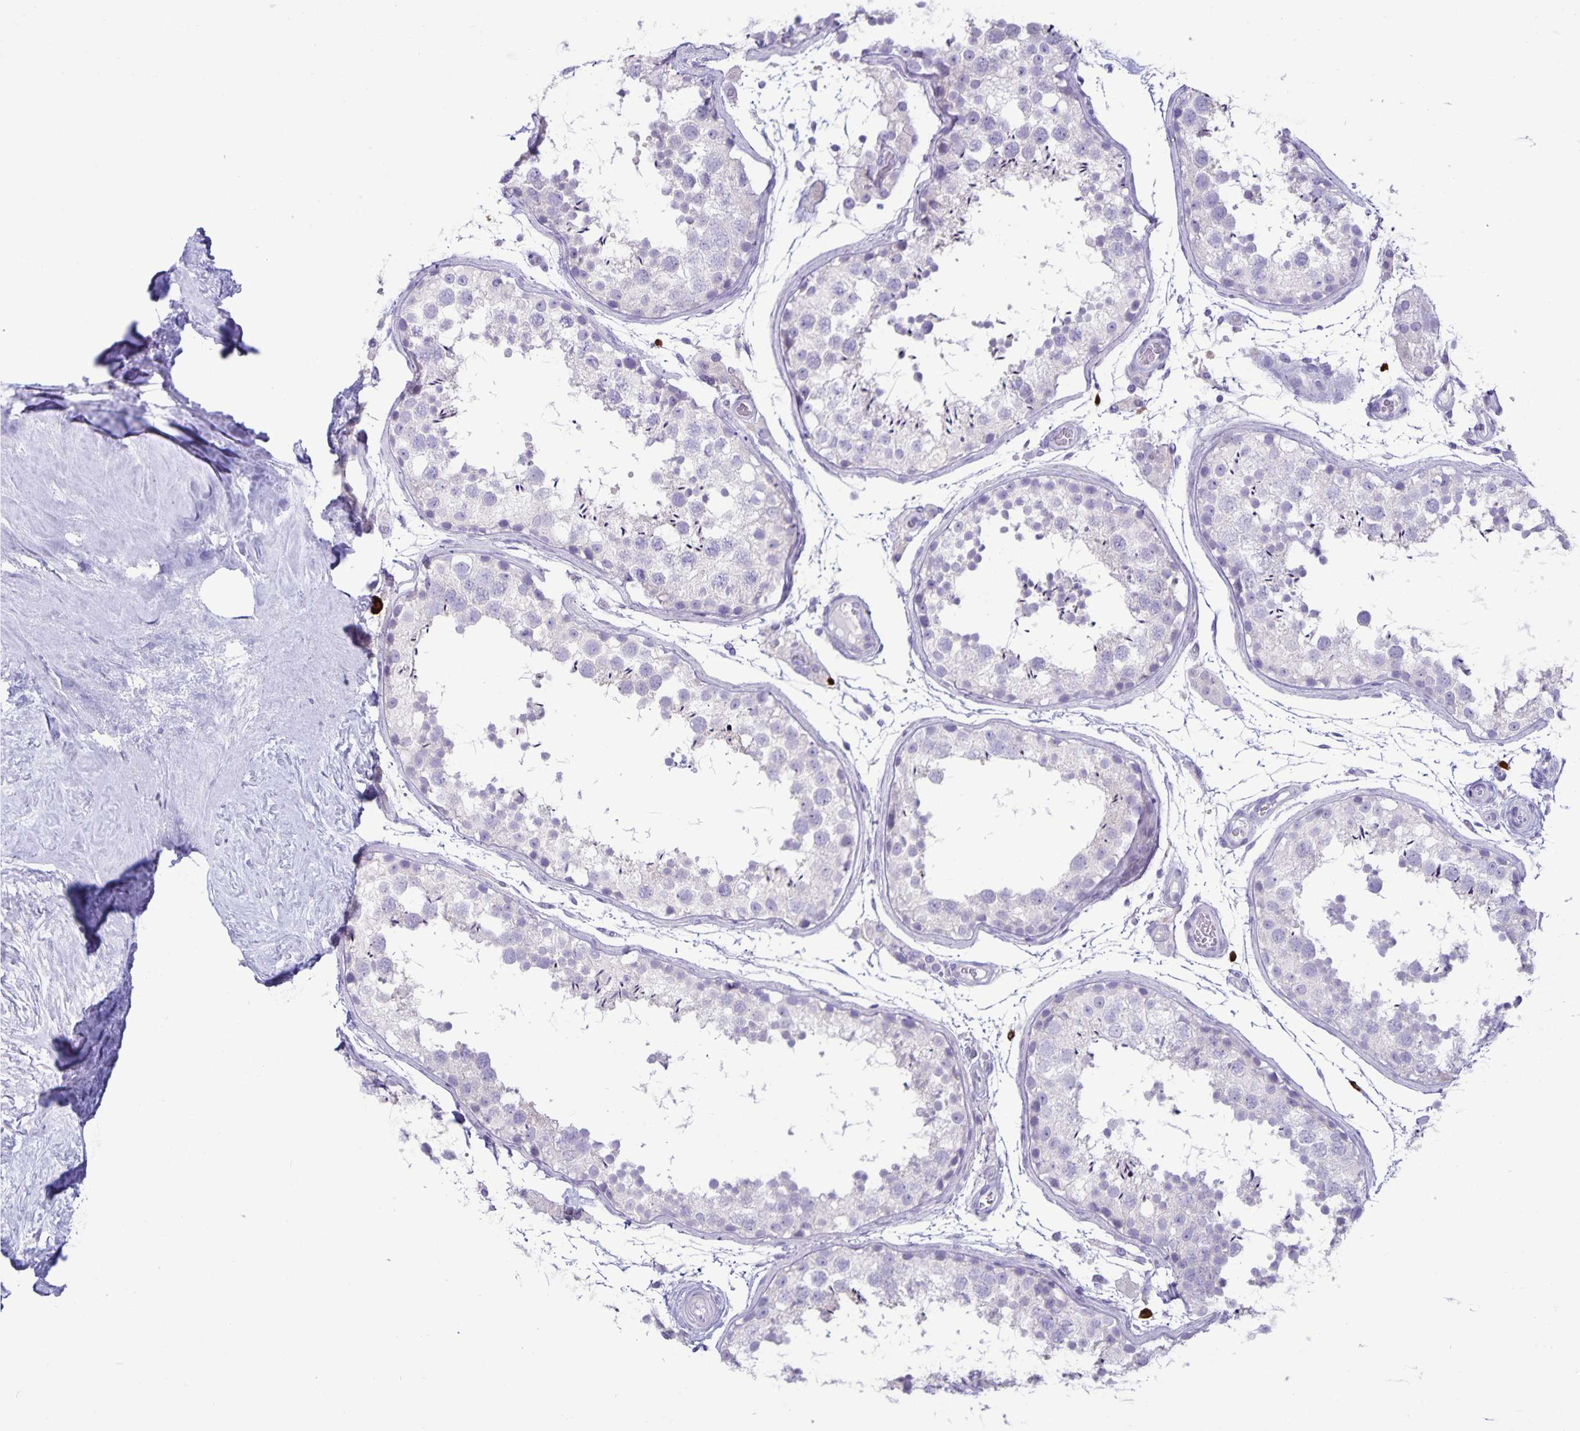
{"staining": {"intensity": "negative", "quantity": "none", "location": "none"}, "tissue": "testis", "cell_type": "Cells in seminiferous ducts", "image_type": "normal", "snomed": [{"axis": "morphology", "description": "Normal tissue, NOS"}, {"axis": "topography", "description": "Testis"}], "caption": "IHC of benign testis reveals no expression in cells in seminiferous ducts.", "gene": "IBTK", "patient": {"sex": "male", "age": 29}}